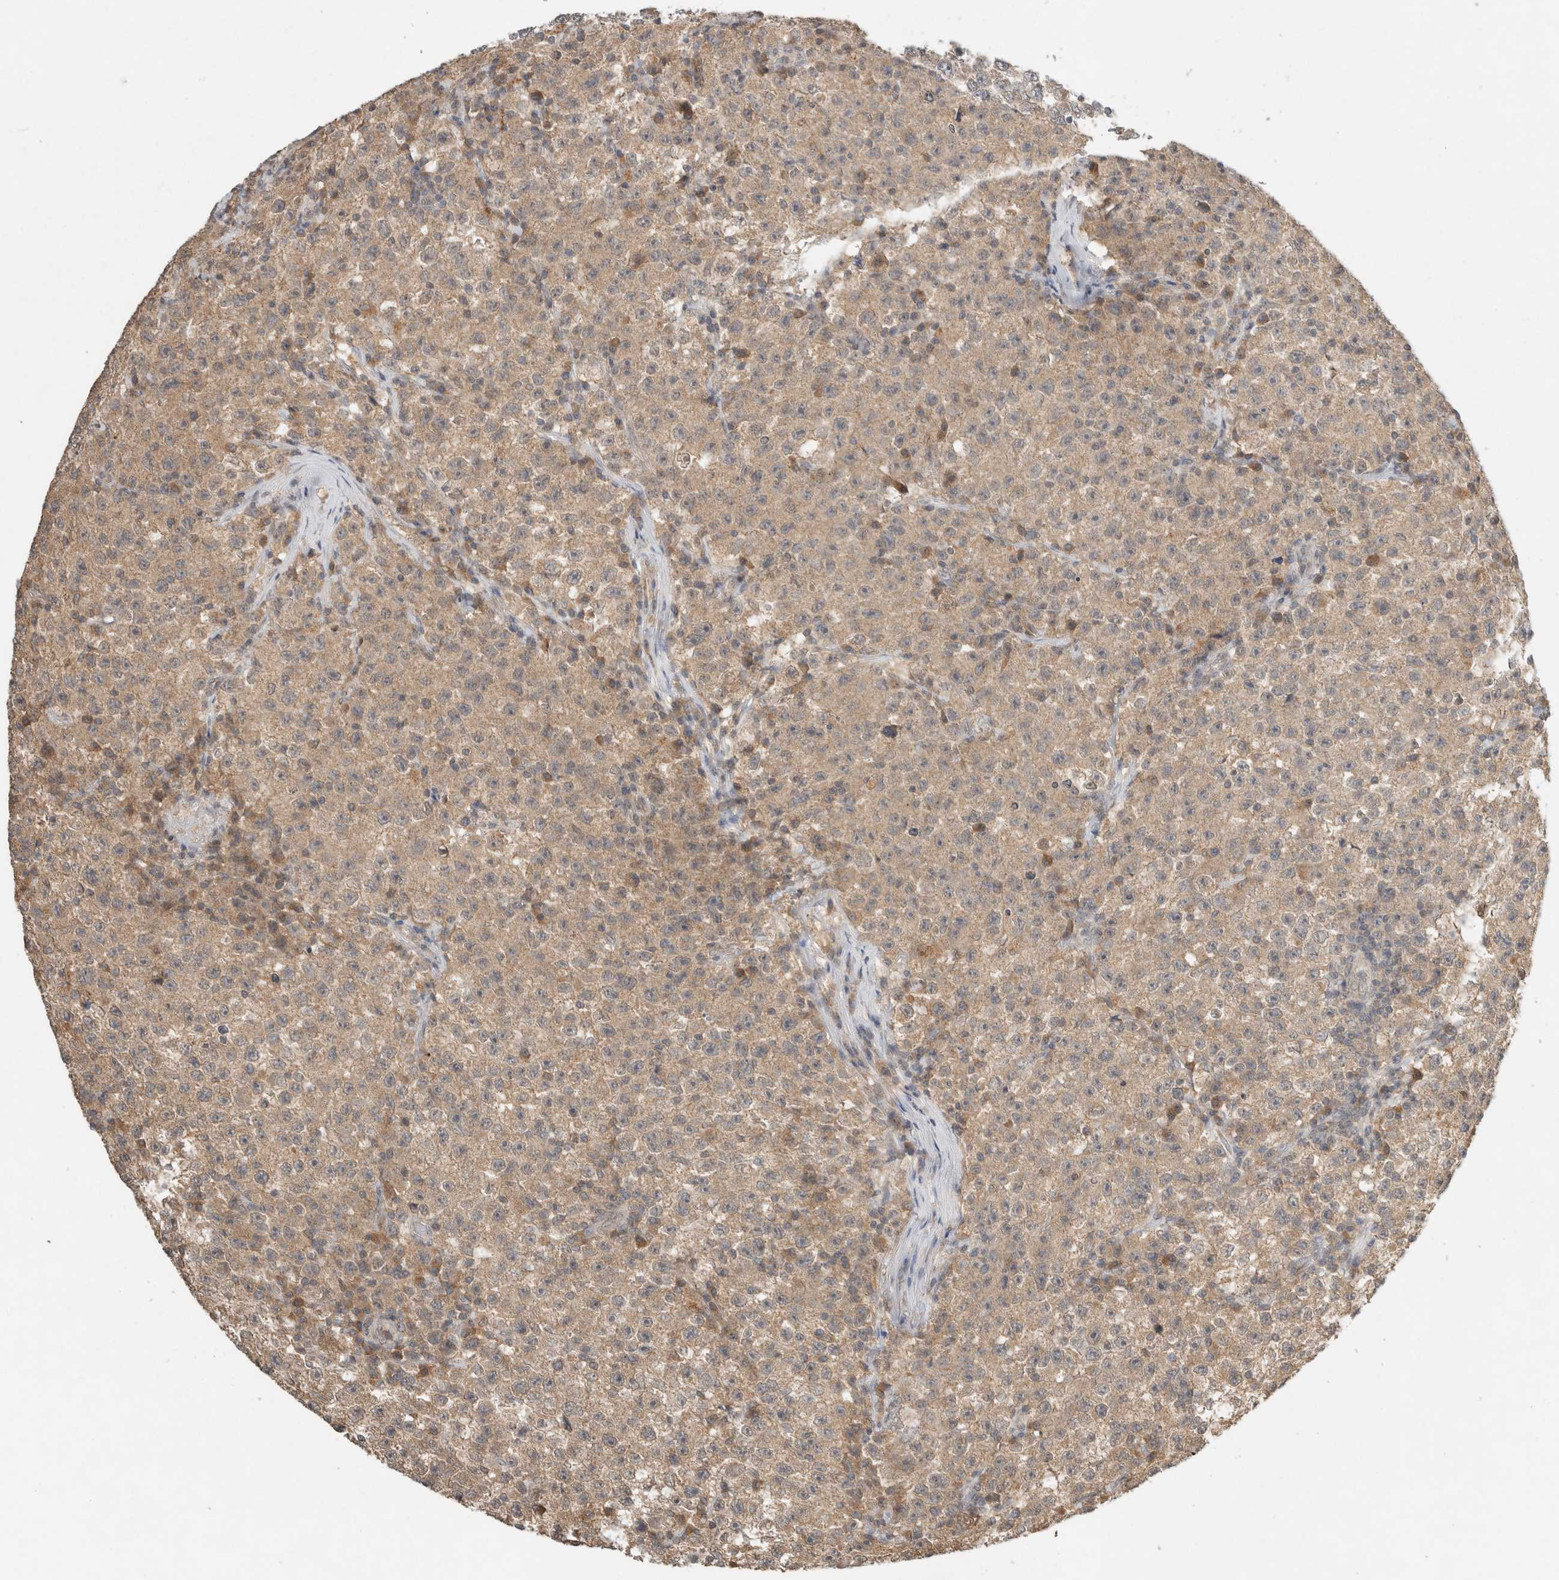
{"staining": {"intensity": "moderate", "quantity": ">75%", "location": "cytoplasmic/membranous"}, "tissue": "testis cancer", "cell_type": "Tumor cells", "image_type": "cancer", "snomed": [{"axis": "morphology", "description": "Seminoma, NOS"}, {"axis": "topography", "description": "Testis"}], "caption": "Immunohistochemistry (DAB (3,3'-diaminobenzidine)) staining of testis cancer exhibits moderate cytoplasmic/membranous protein positivity in approximately >75% of tumor cells.", "gene": "LOXL2", "patient": {"sex": "male", "age": 22}}